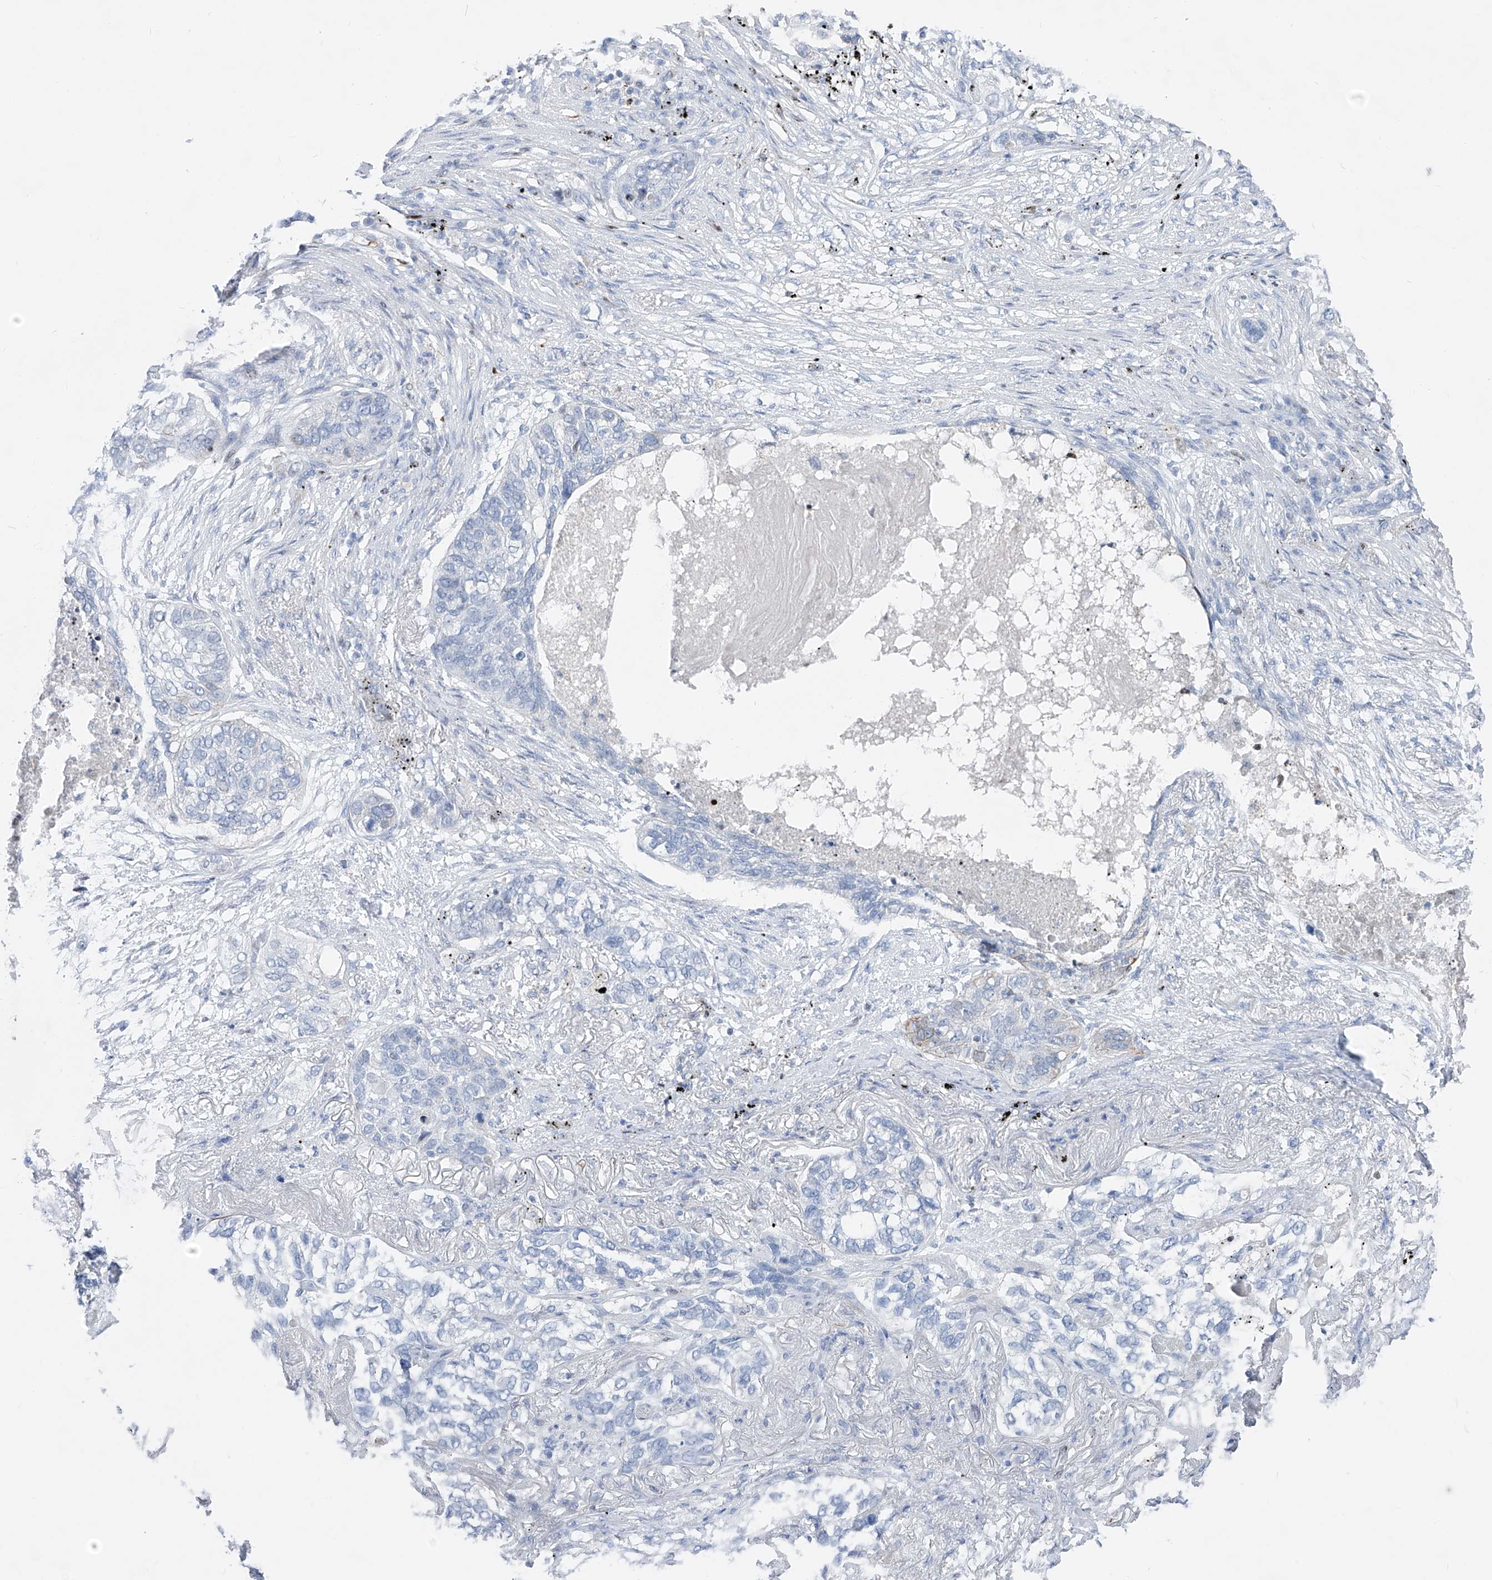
{"staining": {"intensity": "negative", "quantity": "none", "location": "none"}, "tissue": "lung cancer", "cell_type": "Tumor cells", "image_type": "cancer", "snomed": [{"axis": "morphology", "description": "Squamous cell carcinoma, NOS"}, {"axis": "topography", "description": "Lung"}], "caption": "Tumor cells show no significant expression in lung cancer (squamous cell carcinoma). (Immunohistochemistry (ihc), brightfield microscopy, high magnification).", "gene": "FRS3", "patient": {"sex": "female", "age": 63}}